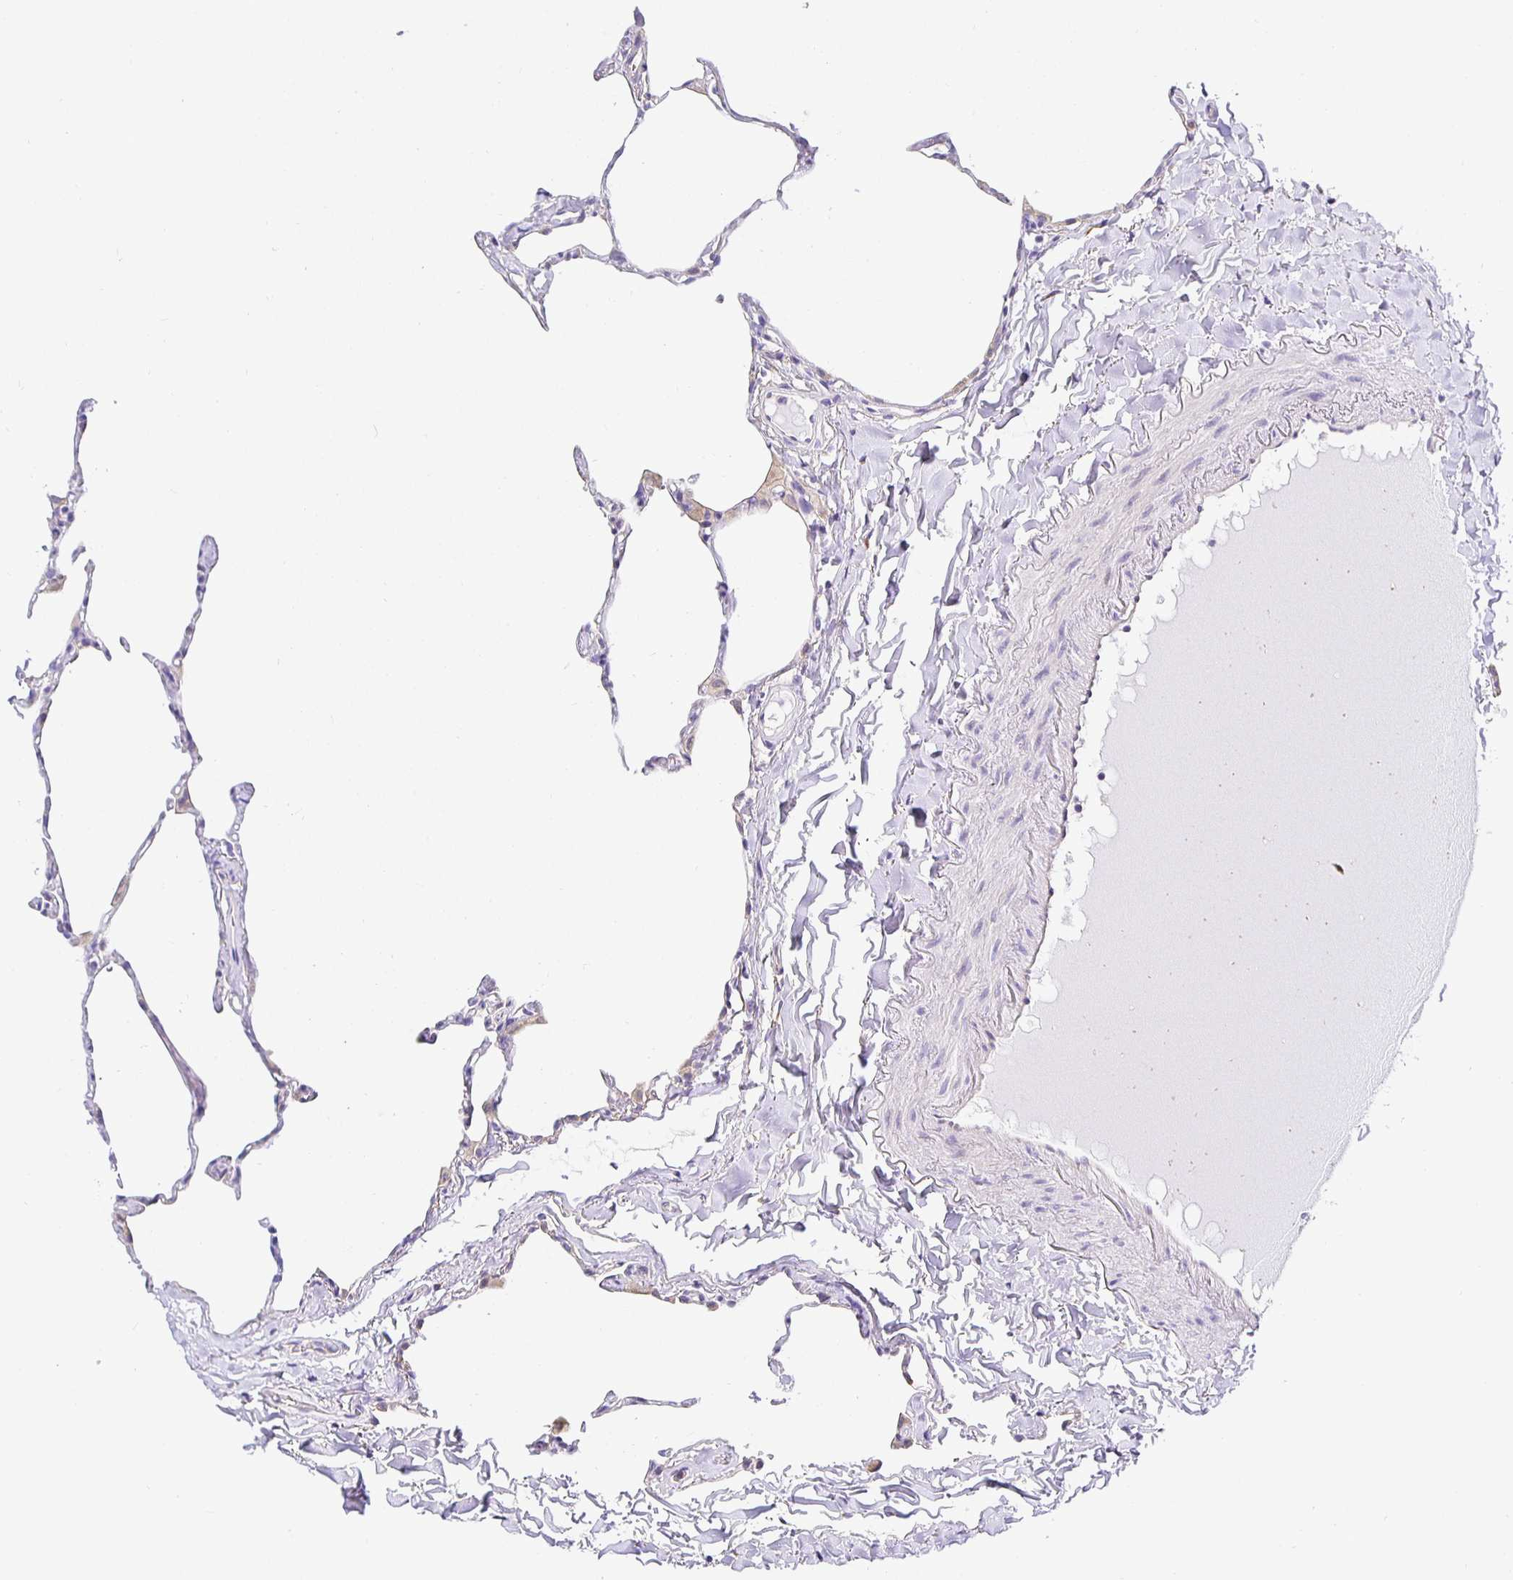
{"staining": {"intensity": "weak", "quantity": "<25%", "location": "cytoplasmic/membranous"}, "tissue": "lung", "cell_type": "Alveolar cells", "image_type": "normal", "snomed": [{"axis": "morphology", "description": "Normal tissue, NOS"}, {"axis": "topography", "description": "Lung"}], "caption": "Immunohistochemical staining of benign lung reveals no significant expression in alveolar cells. (Brightfield microscopy of DAB (3,3'-diaminobenzidine) IHC at high magnification).", "gene": "OPALIN", "patient": {"sex": "male", "age": 65}}